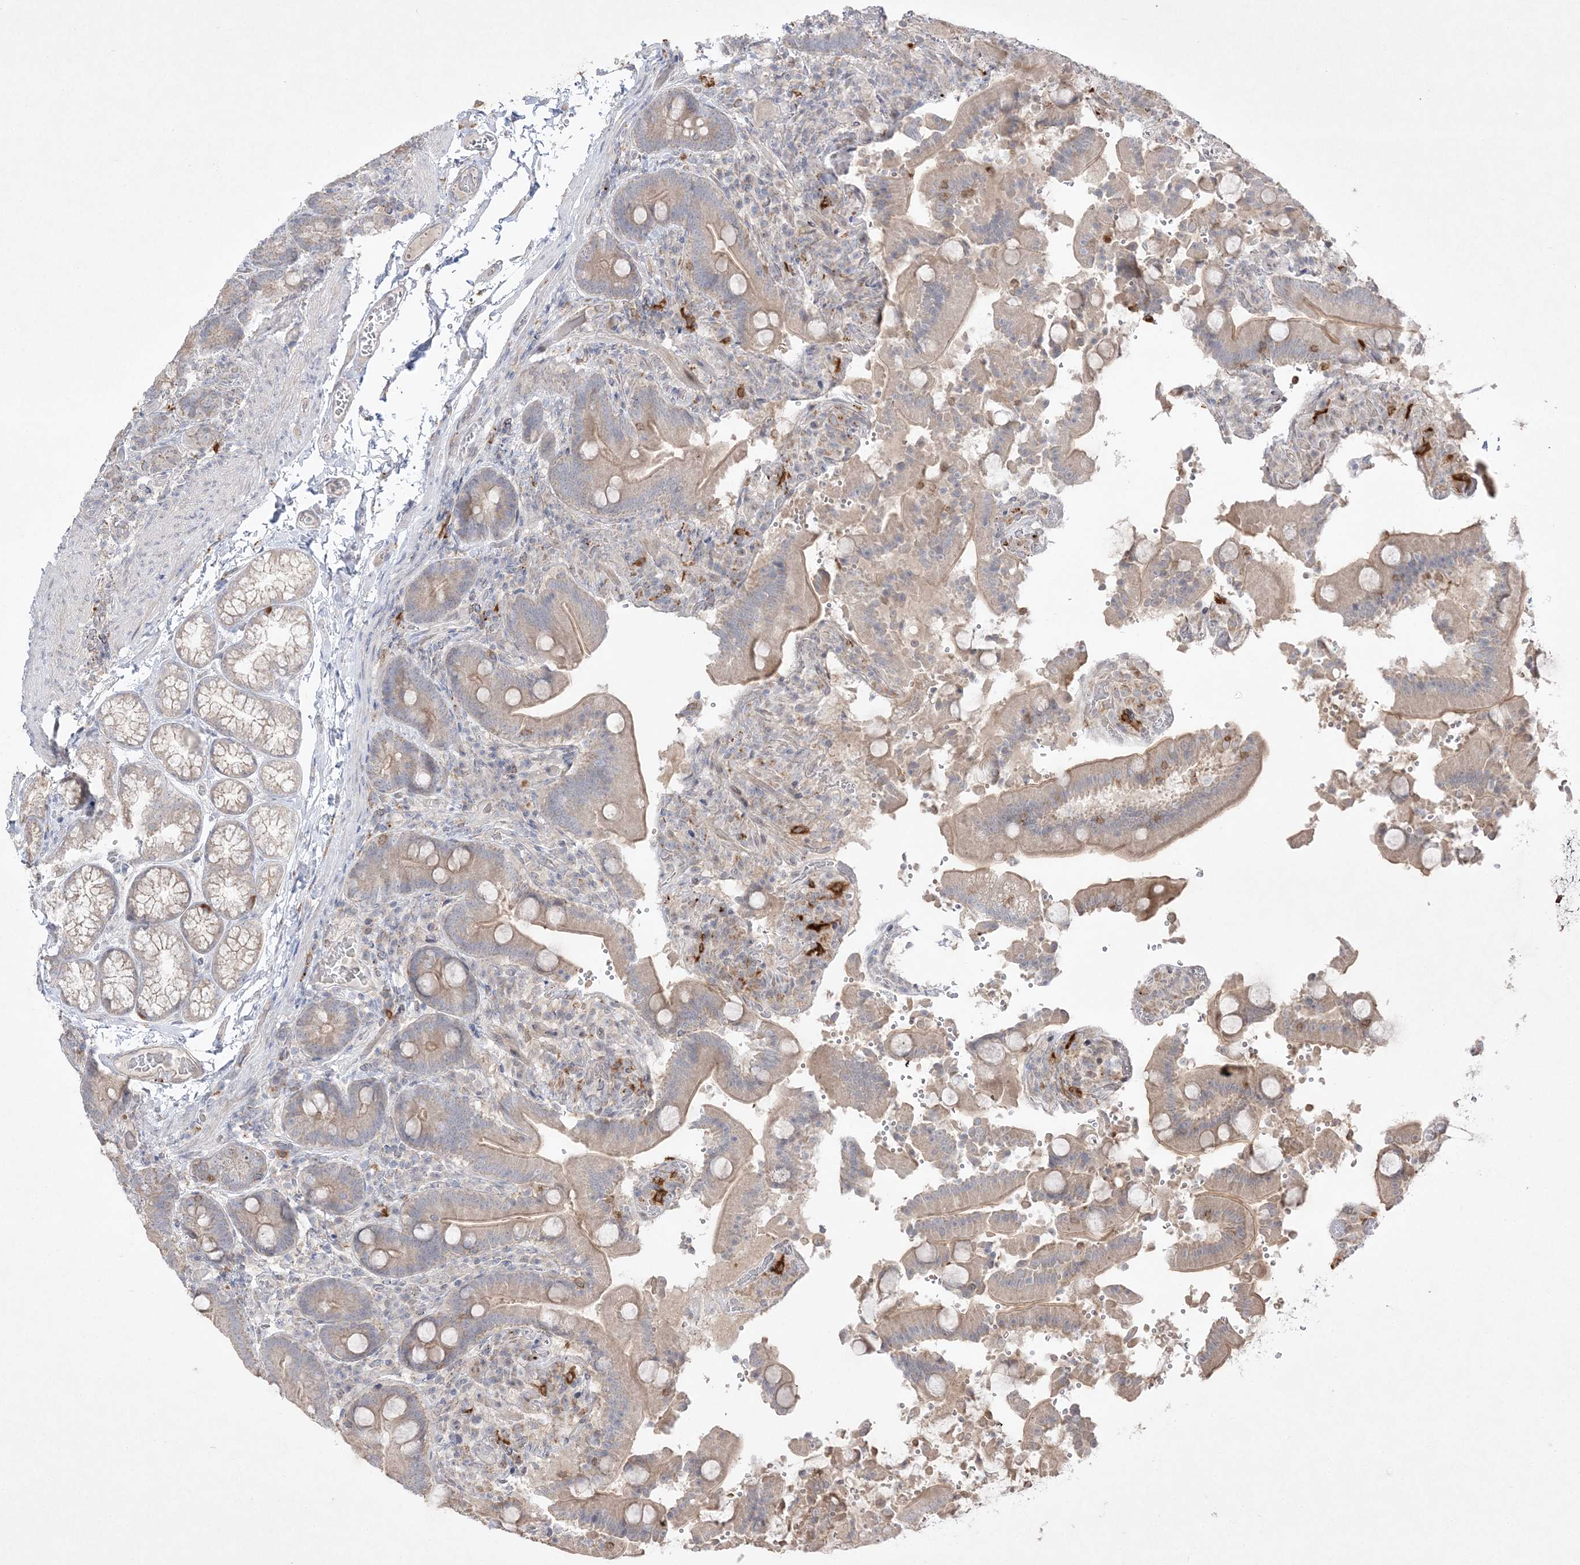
{"staining": {"intensity": "weak", "quantity": "<25%", "location": "cytoplasmic/membranous"}, "tissue": "duodenum", "cell_type": "Glandular cells", "image_type": "normal", "snomed": [{"axis": "morphology", "description": "Normal tissue, NOS"}, {"axis": "topography", "description": "Duodenum"}], "caption": "A high-resolution micrograph shows immunohistochemistry staining of normal duodenum, which displays no significant positivity in glandular cells.", "gene": "CLNK", "patient": {"sex": "female", "age": 62}}